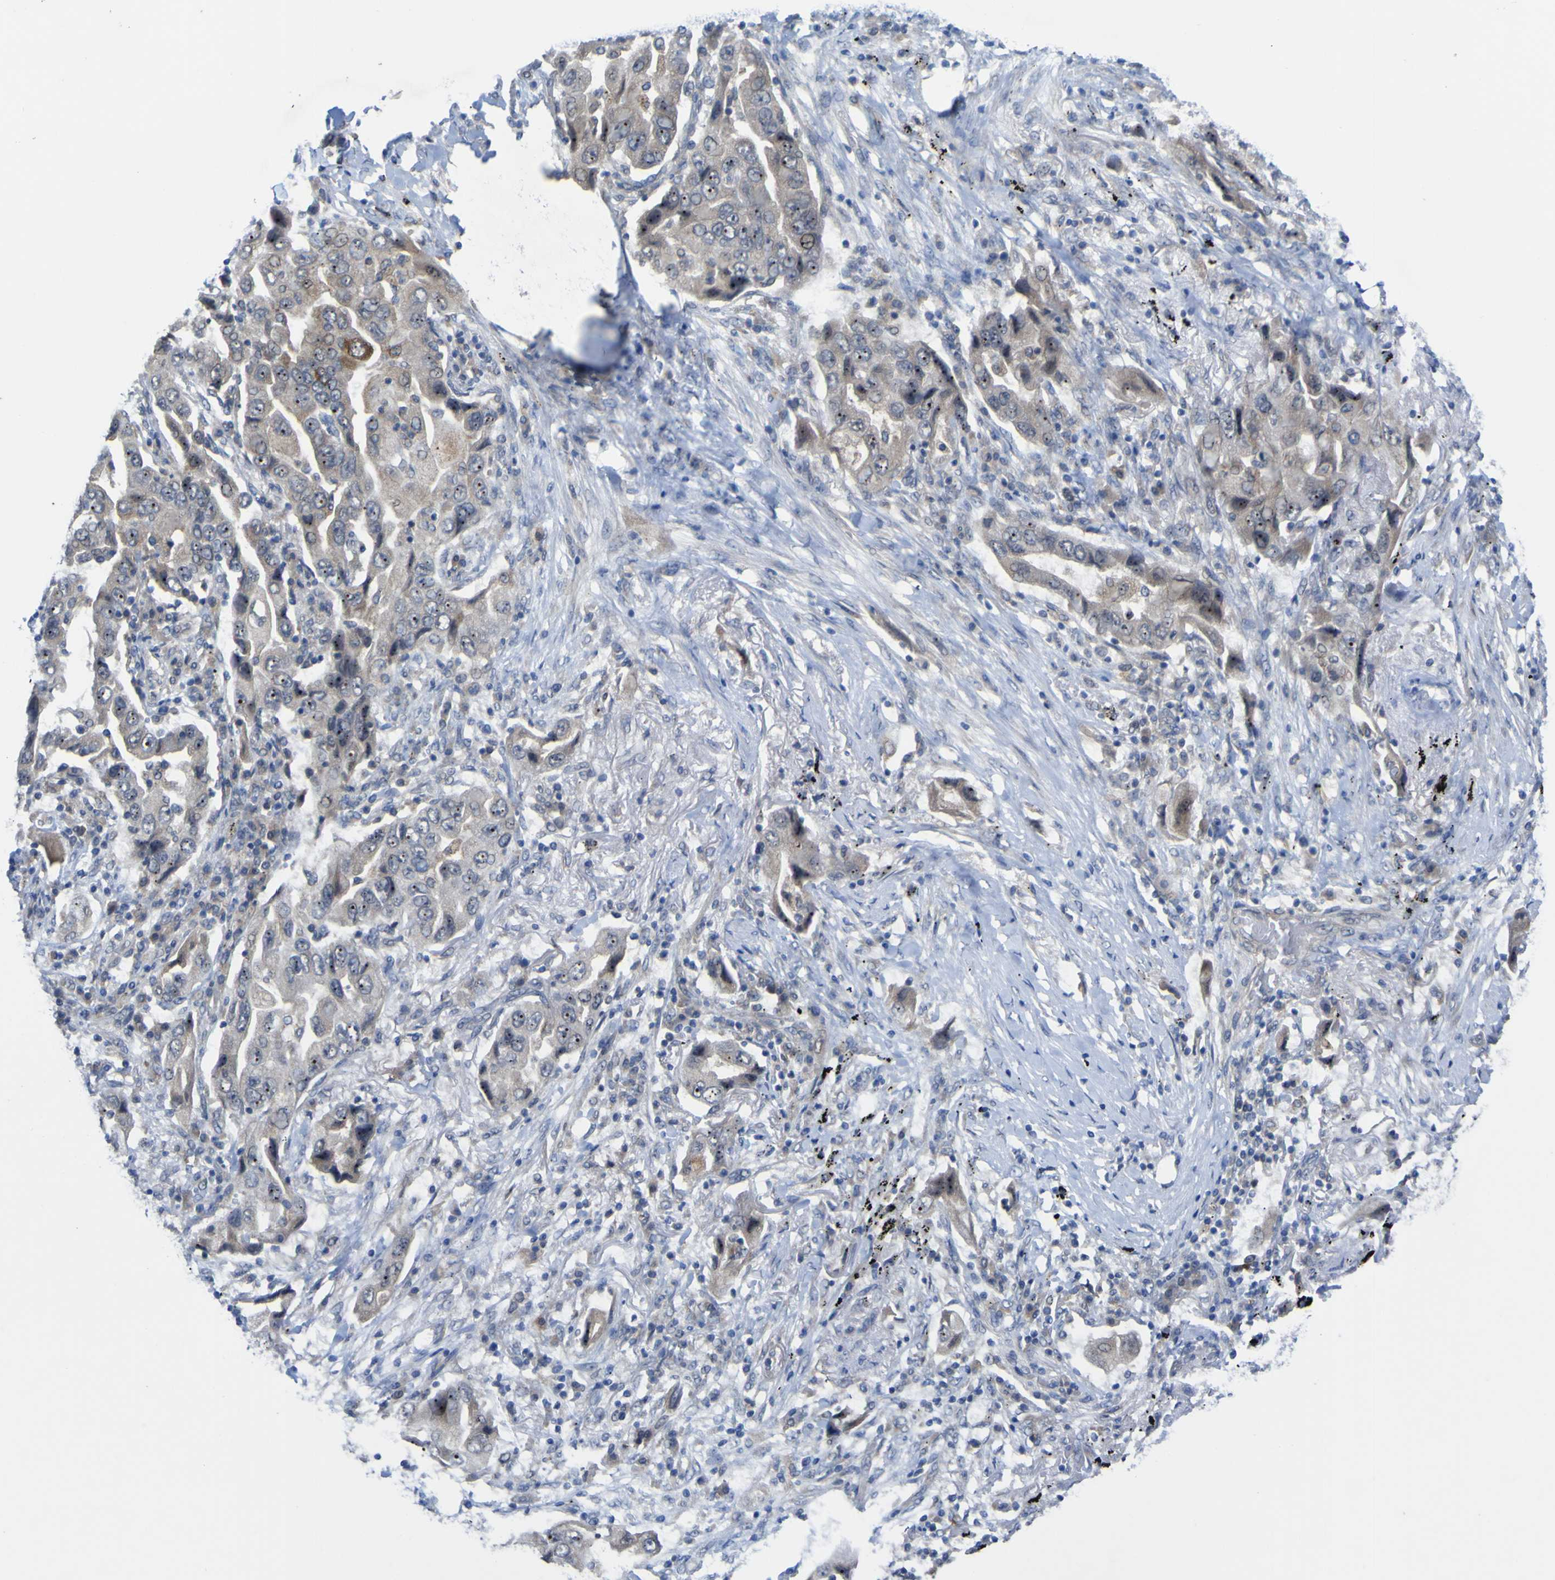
{"staining": {"intensity": "moderate", "quantity": "<25%", "location": "cytoplasmic/membranous"}, "tissue": "lung cancer", "cell_type": "Tumor cells", "image_type": "cancer", "snomed": [{"axis": "morphology", "description": "Adenocarcinoma, NOS"}, {"axis": "topography", "description": "Lung"}], "caption": "Immunohistochemical staining of human lung cancer reveals low levels of moderate cytoplasmic/membranous protein expression in about <25% of tumor cells.", "gene": "TNFRSF11A", "patient": {"sex": "female", "age": 65}}